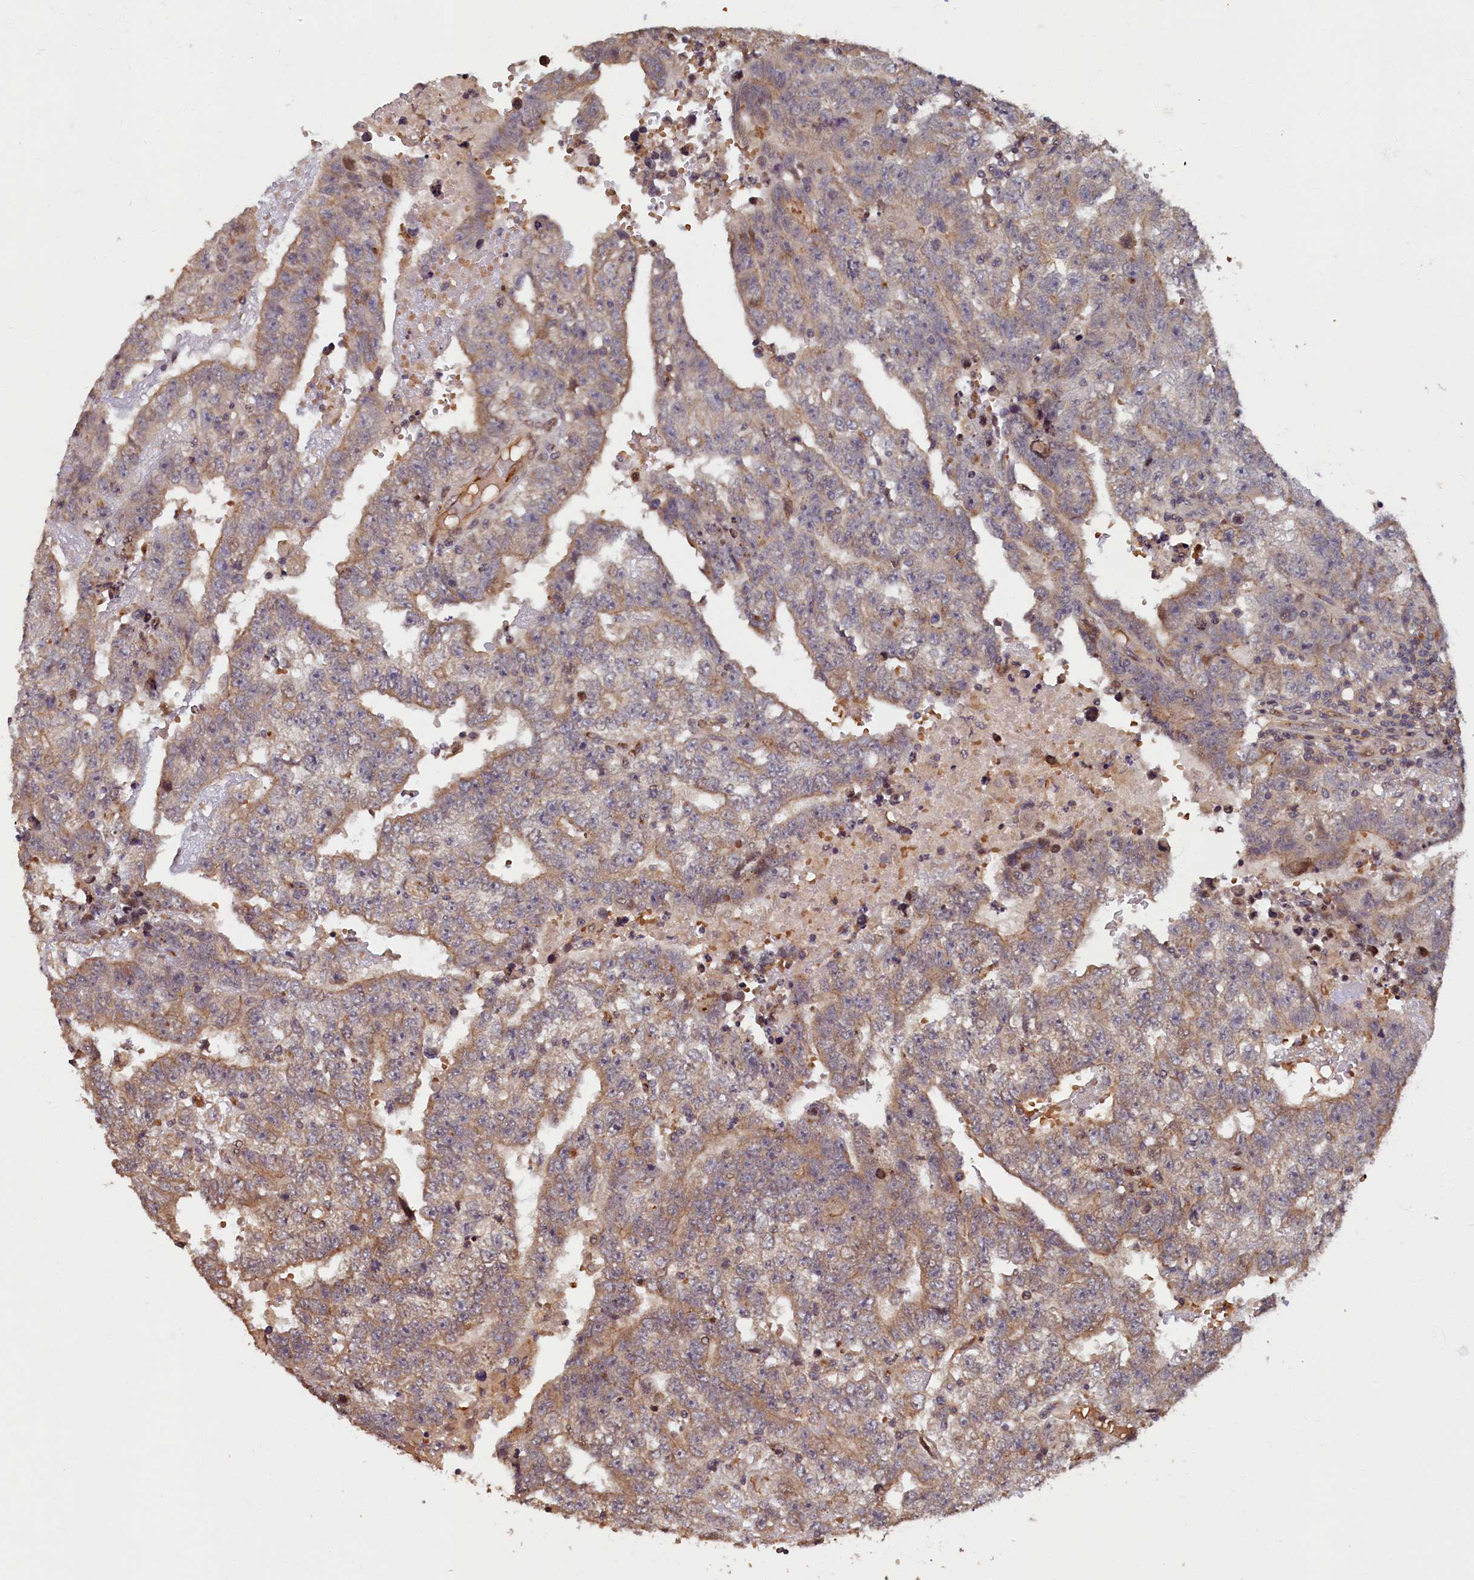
{"staining": {"intensity": "weak", "quantity": "25%-75%", "location": "cytoplasmic/membranous"}, "tissue": "testis cancer", "cell_type": "Tumor cells", "image_type": "cancer", "snomed": [{"axis": "morphology", "description": "Carcinoma, Embryonal, NOS"}, {"axis": "topography", "description": "Testis"}], "caption": "Protein staining by immunohistochemistry (IHC) exhibits weak cytoplasmic/membranous positivity in approximately 25%-75% of tumor cells in testis embryonal carcinoma.", "gene": "TMEM181", "patient": {"sex": "male", "age": 25}}